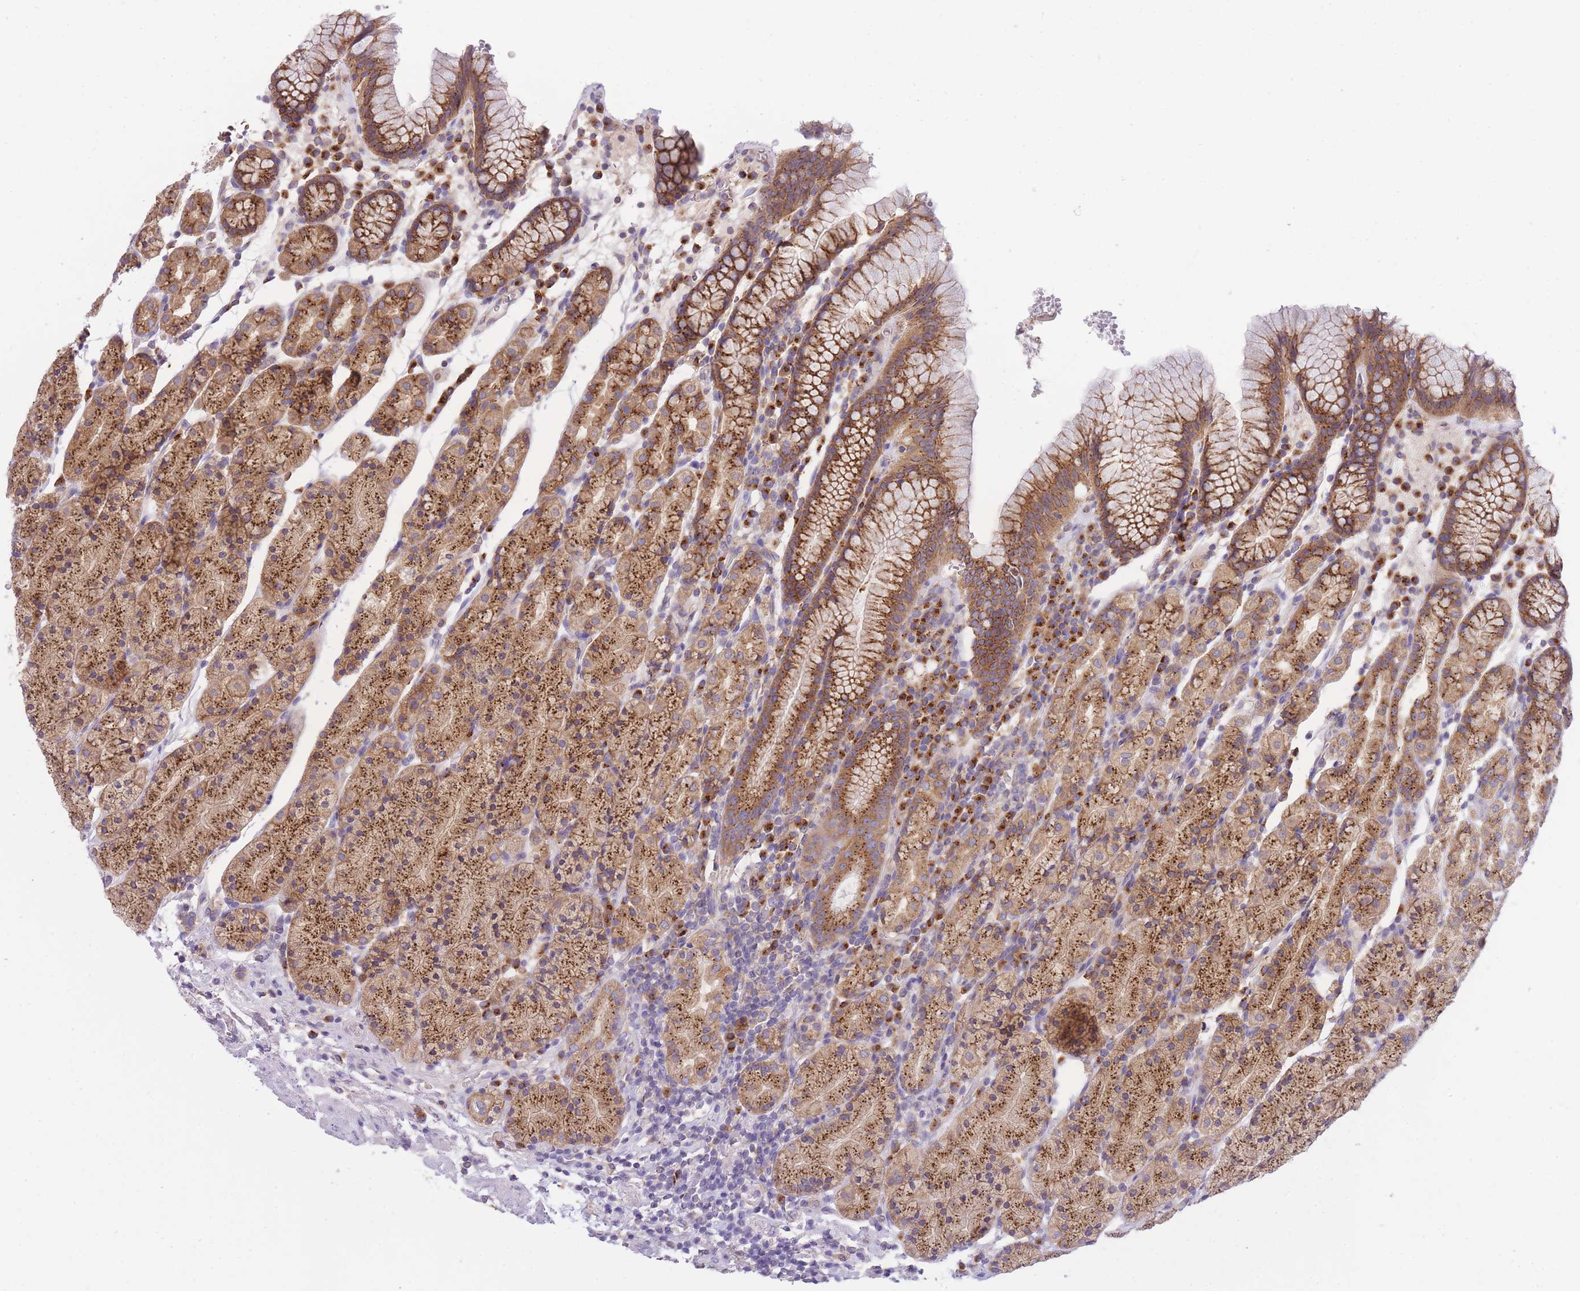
{"staining": {"intensity": "strong", "quantity": ">75%", "location": "cytoplasmic/membranous"}, "tissue": "stomach", "cell_type": "Glandular cells", "image_type": "normal", "snomed": [{"axis": "morphology", "description": "Normal tissue, NOS"}, {"axis": "topography", "description": "Stomach, upper"}, {"axis": "topography", "description": "Stomach"}], "caption": "The histopathology image displays immunohistochemical staining of benign stomach. There is strong cytoplasmic/membranous expression is present in about >75% of glandular cells.", "gene": "COPG1", "patient": {"sex": "male", "age": 62}}